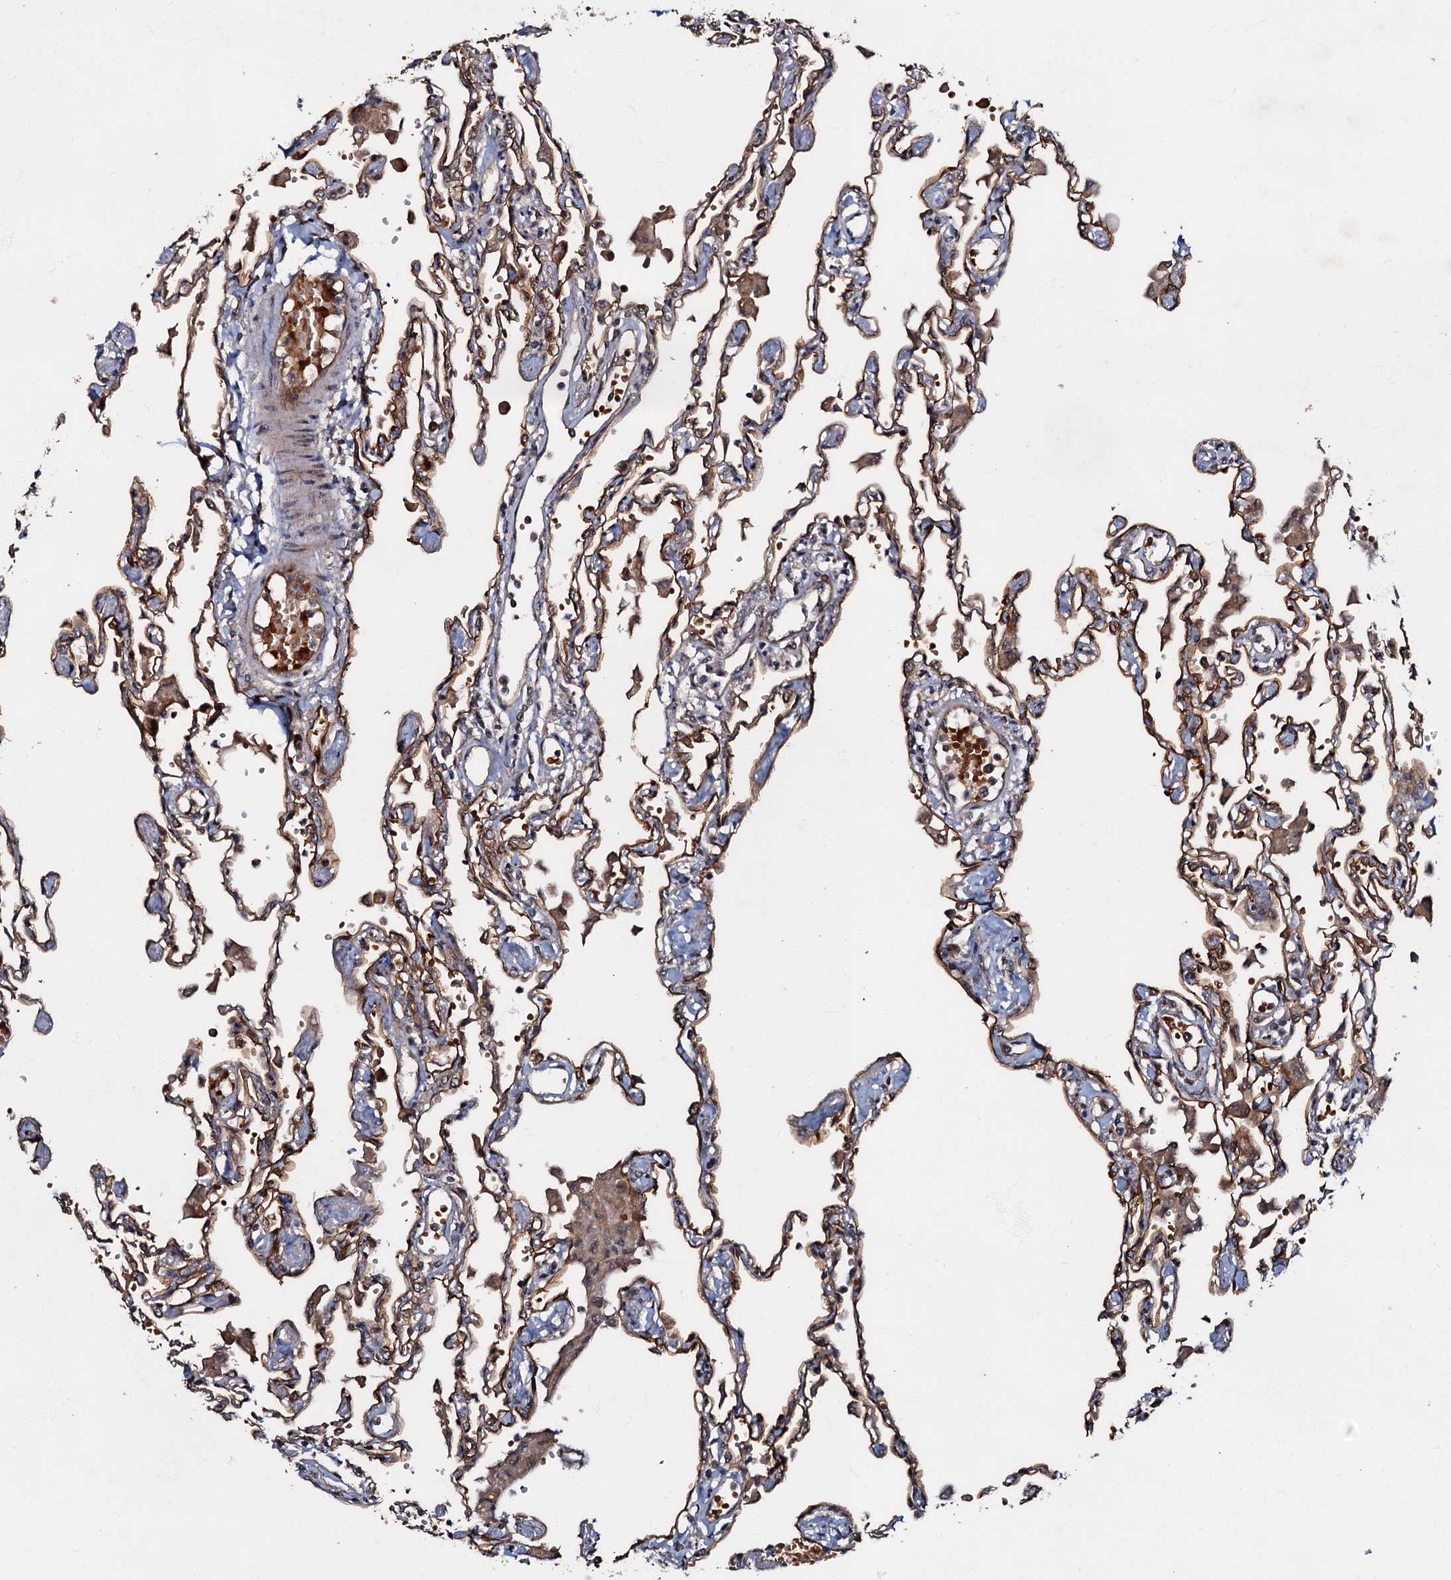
{"staining": {"intensity": "moderate", "quantity": "25%-75%", "location": "cytoplasmic/membranous"}, "tissue": "lung", "cell_type": "Alveolar cells", "image_type": "normal", "snomed": [{"axis": "morphology", "description": "Normal tissue, NOS"}, {"axis": "topography", "description": "Bronchus"}, {"axis": "topography", "description": "Lung"}], "caption": "Immunohistochemistry (DAB (3,3'-diaminobenzidine)) staining of normal human lung exhibits moderate cytoplasmic/membranous protein positivity in about 25%-75% of alveolar cells.", "gene": "MANSC4", "patient": {"sex": "female", "age": 49}}